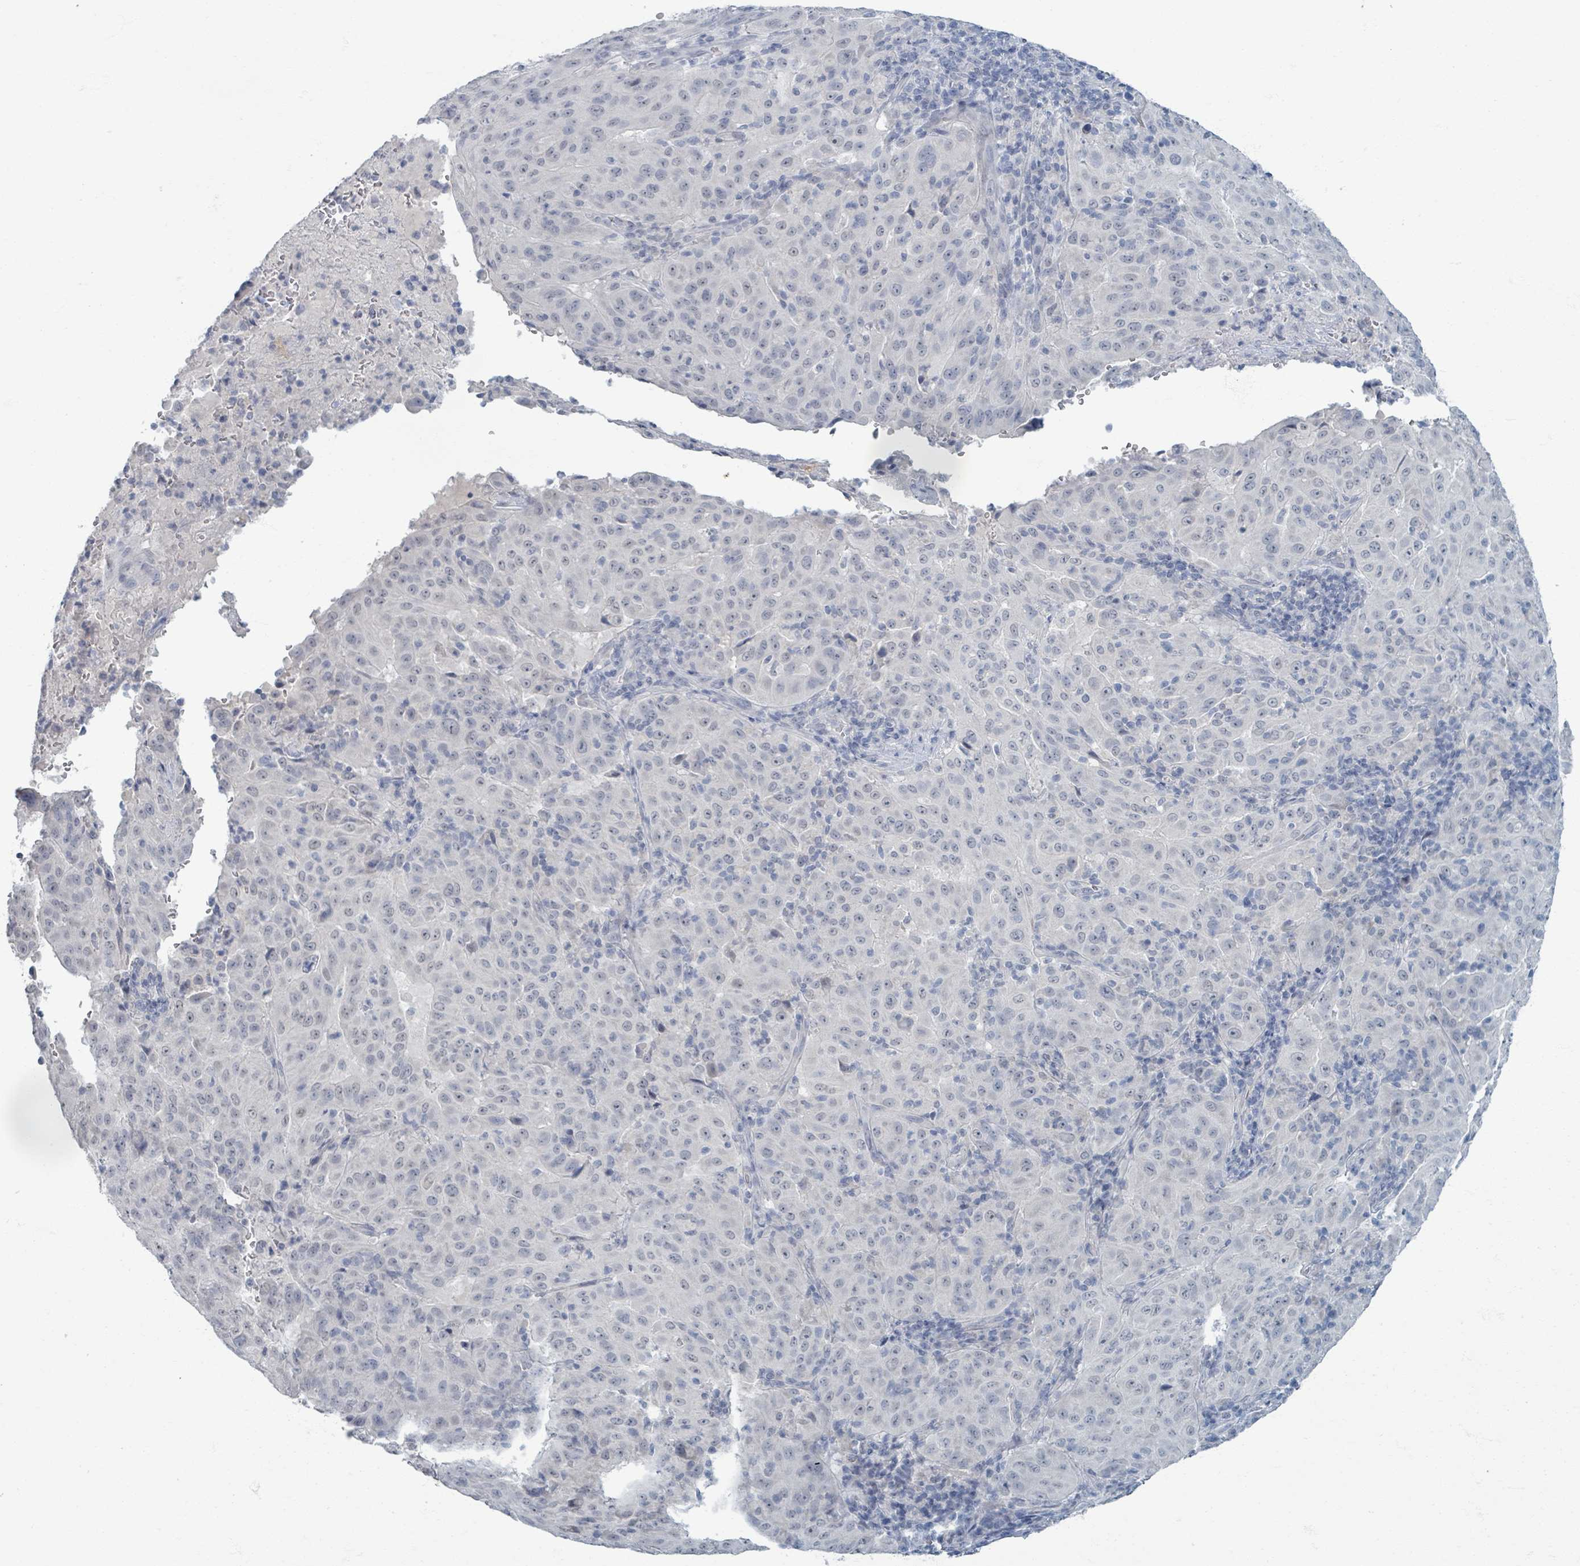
{"staining": {"intensity": "negative", "quantity": "none", "location": "none"}, "tissue": "pancreatic cancer", "cell_type": "Tumor cells", "image_type": "cancer", "snomed": [{"axis": "morphology", "description": "Adenocarcinoma, NOS"}, {"axis": "topography", "description": "Pancreas"}], "caption": "Protein analysis of adenocarcinoma (pancreatic) displays no significant expression in tumor cells.", "gene": "WNT11", "patient": {"sex": "male", "age": 63}}